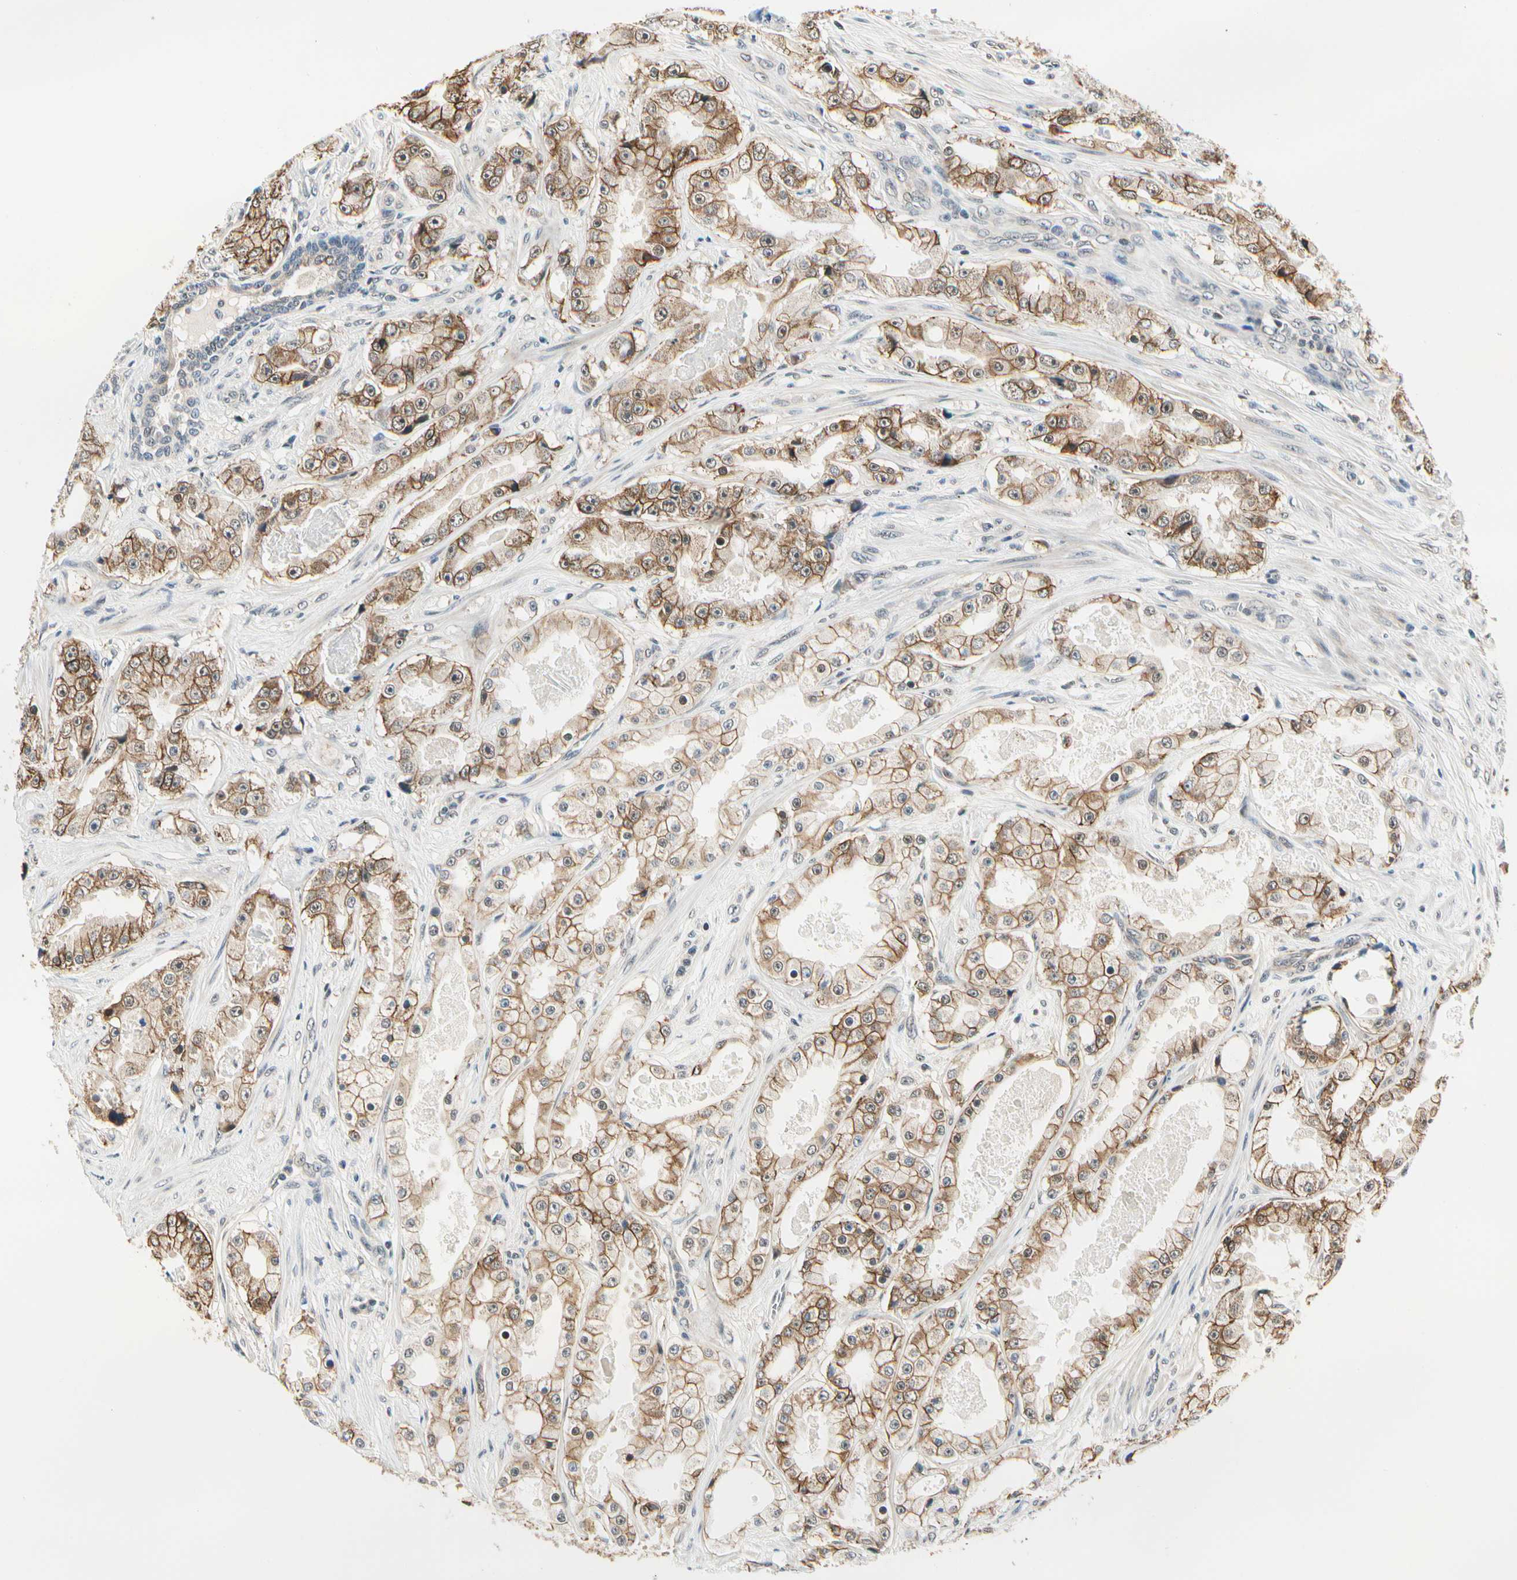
{"staining": {"intensity": "moderate", "quantity": ">75%", "location": "cytoplasmic/membranous"}, "tissue": "prostate cancer", "cell_type": "Tumor cells", "image_type": "cancer", "snomed": [{"axis": "morphology", "description": "Adenocarcinoma, High grade"}, {"axis": "topography", "description": "Prostate"}], "caption": "Brown immunohistochemical staining in human adenocarcinoma (high-grade) (prostate) demonstrates moderate cytoplasmic/membranous staining in about >75% of tumor cells.", "gene": "PDK2", "patient": {"sex": "male", "age": 73}}